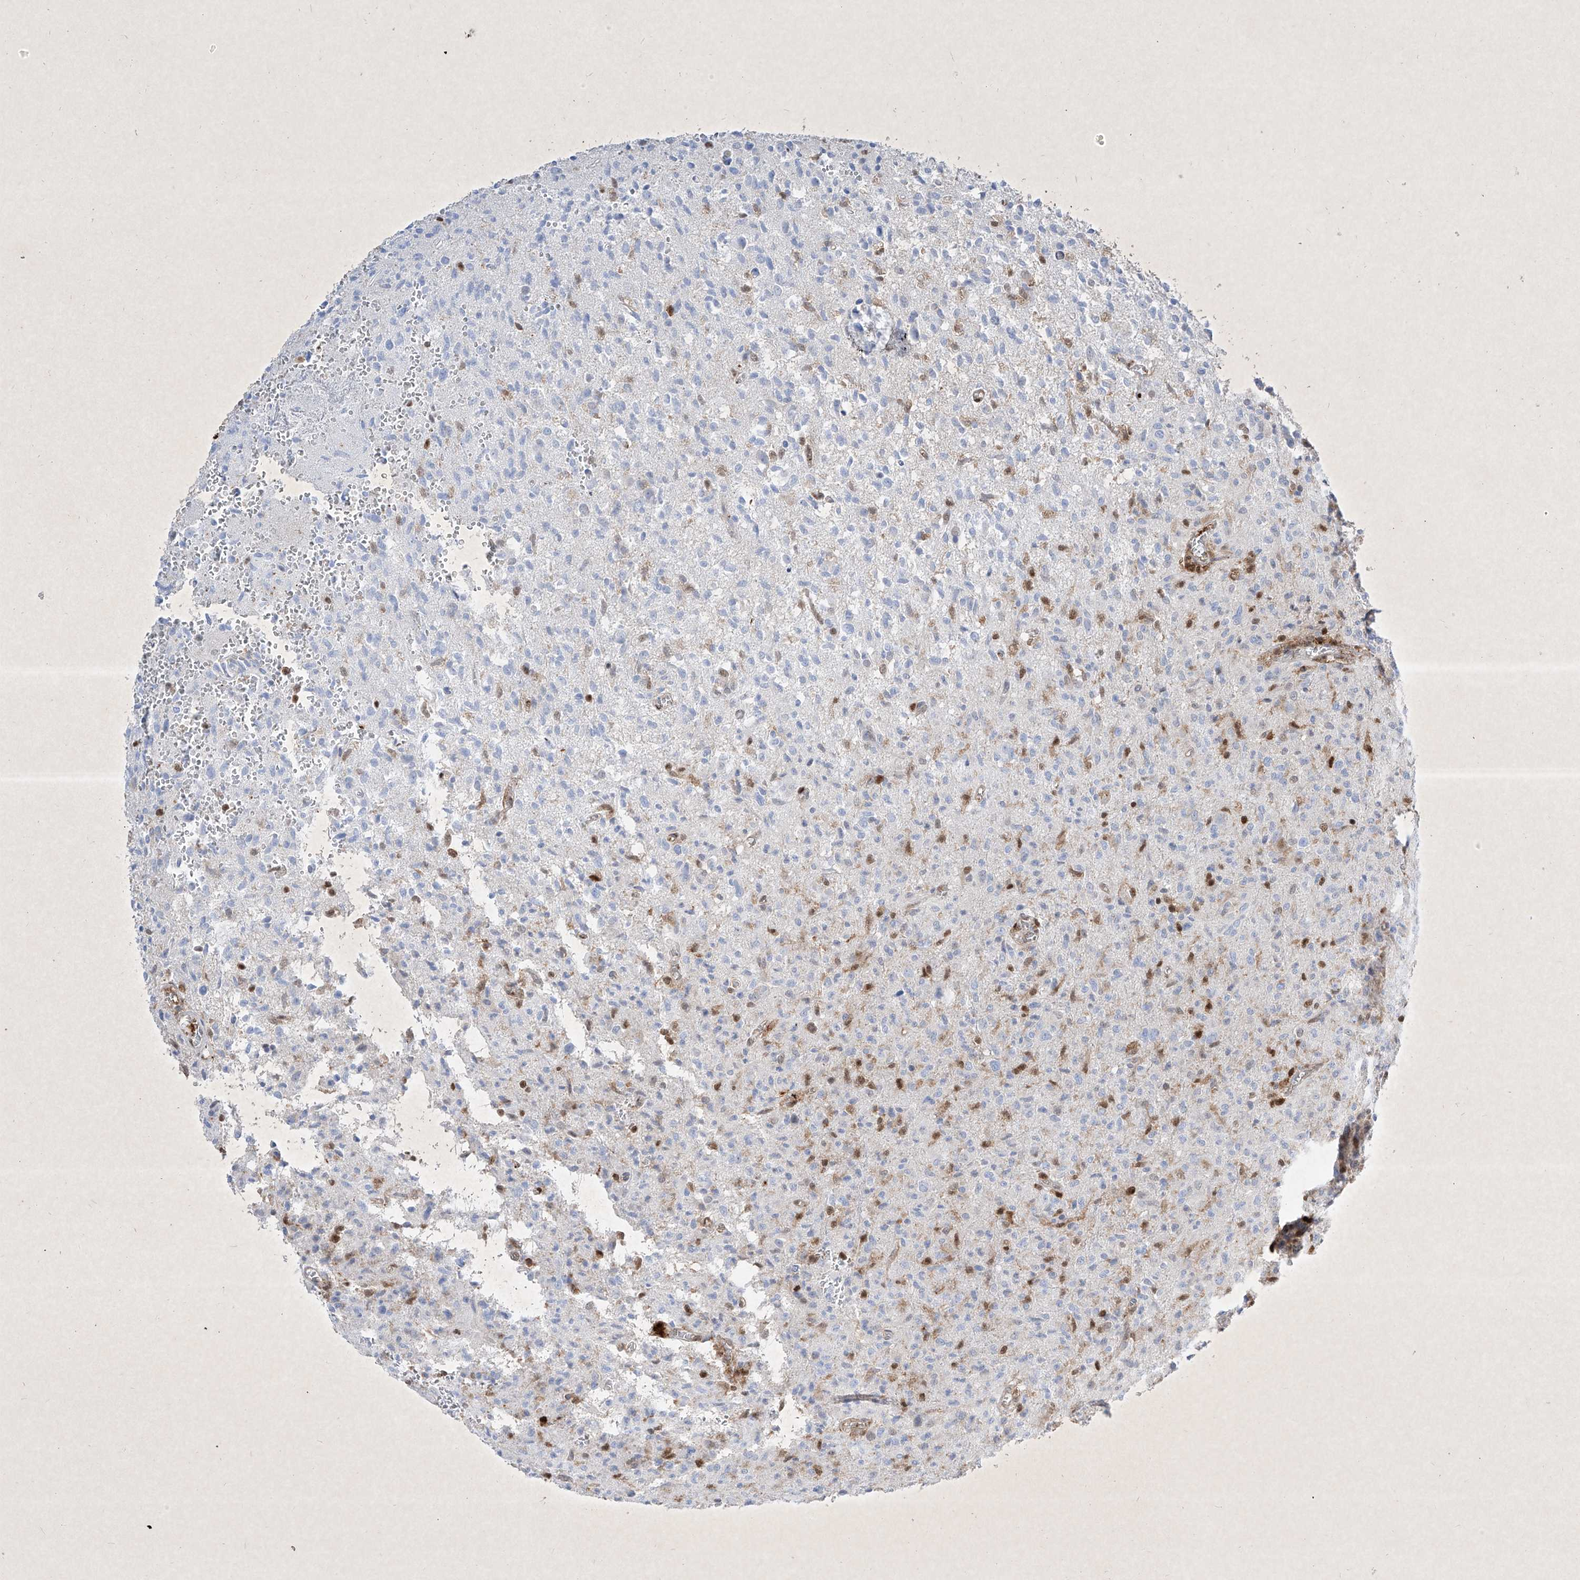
{"staining": {"intensity": "negative", "quantity": "none", "location": "none"}, "tissue": "glioma", "cell_type": "Tumor cells", "image_type": "cancer", "snomed": [{"axis": "morphology", "description": "Glioma, malignant, High grade"}, {"axis": "topography", "description": "Brain"}], "caption": "Malignant high-grade glioma was stained to show a protein in brown. There is no significant staining in tumor cells.", "gene": "PSMB10", "patient": {"sex": "female", "age": 57}}